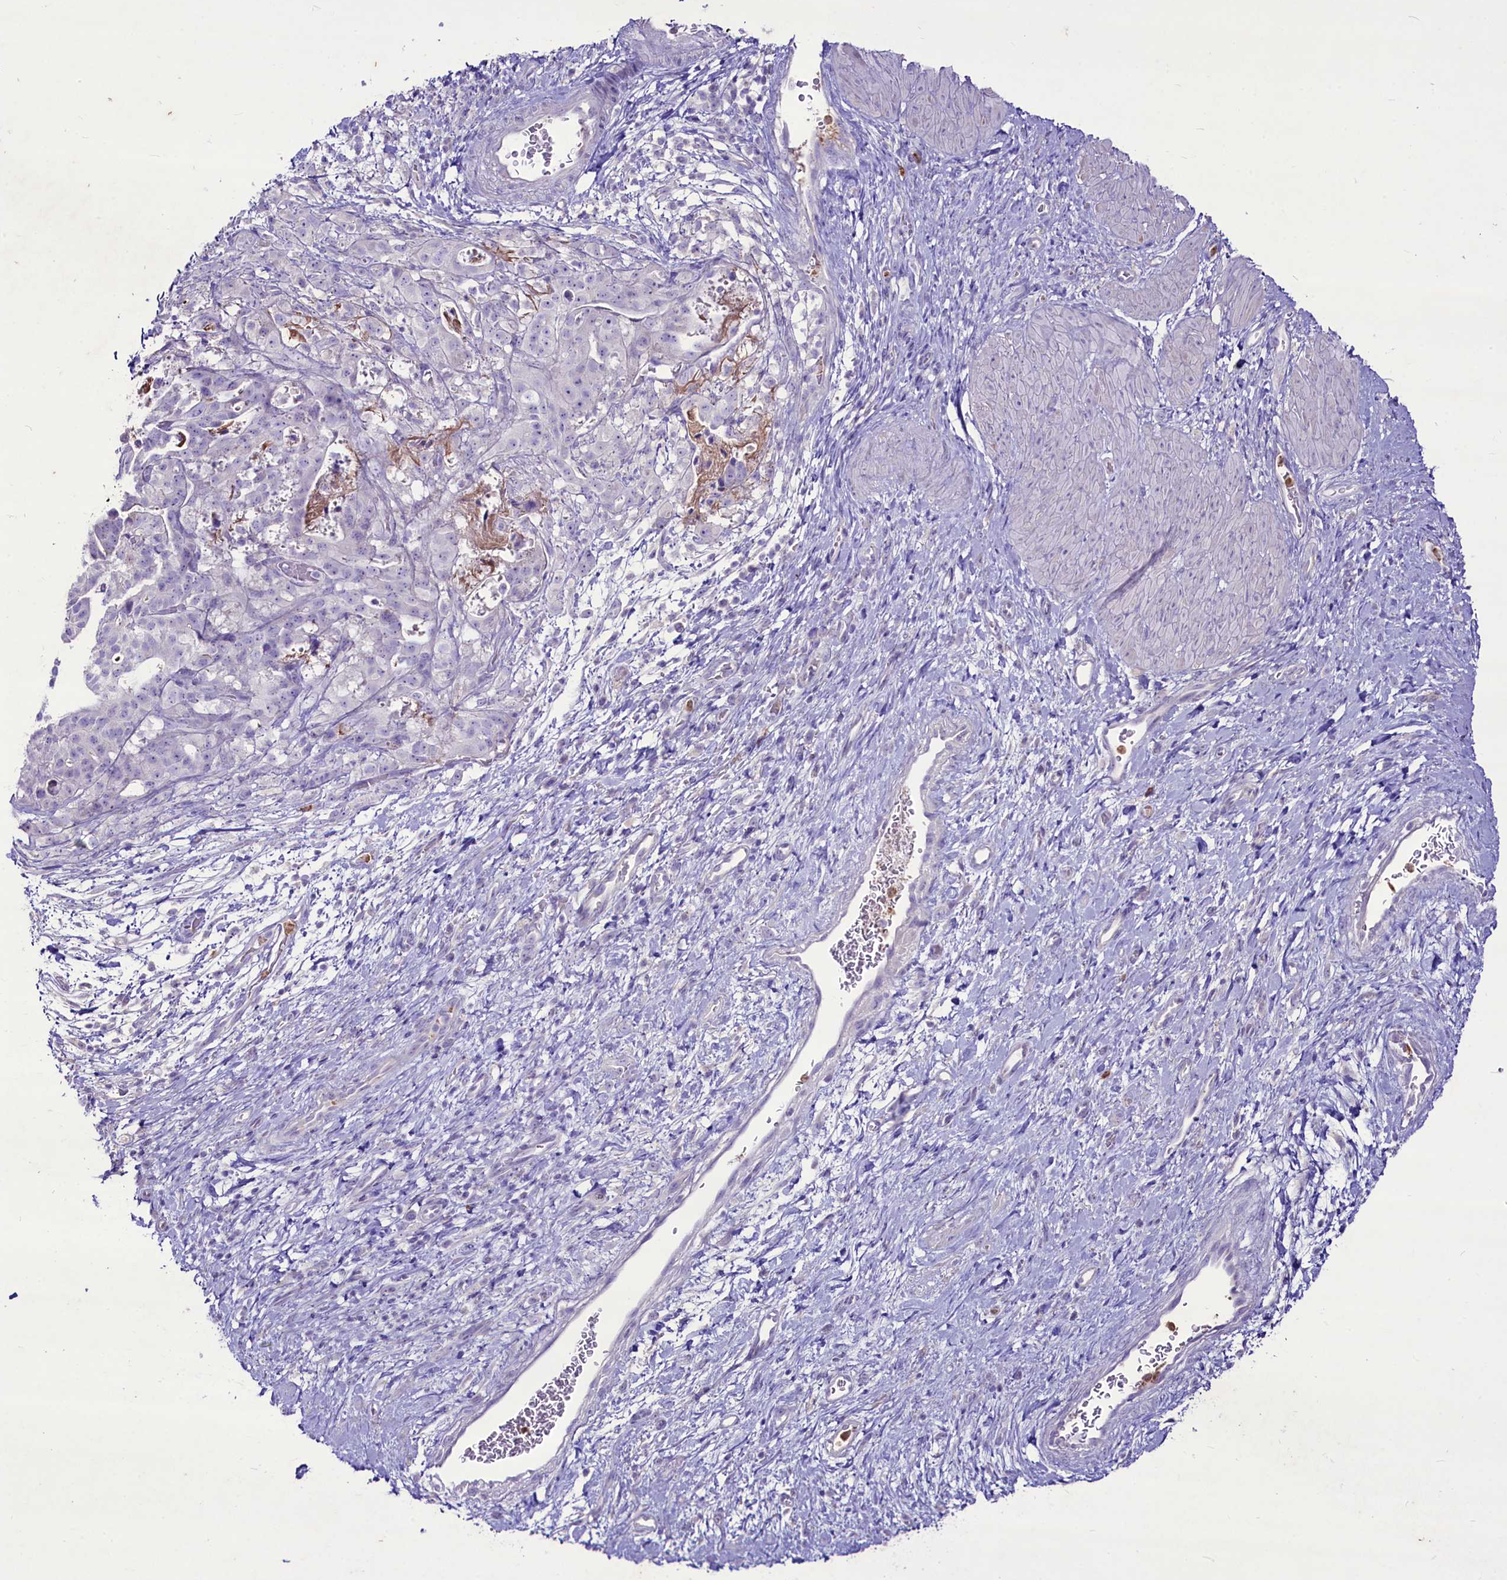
{"staining": {"intensity": "negative", "quantity": "none", "location": "none"}, "tissue": "stomach cancer", "cell_type": "Tumor cells", "image_type": "cancer", "snomed": [{"axis": "morphology", "description": "Adenocarcinoma, NOS"}, {"axis": "topography", "description": "Stomach"}], "caption": "Immunohistochemistry (IHC) of stomach adenocarcinoma demonstrates no staining in tumor cells.", "gene": "FAM209B", "patient": {"sex": "male", "age": 48}}